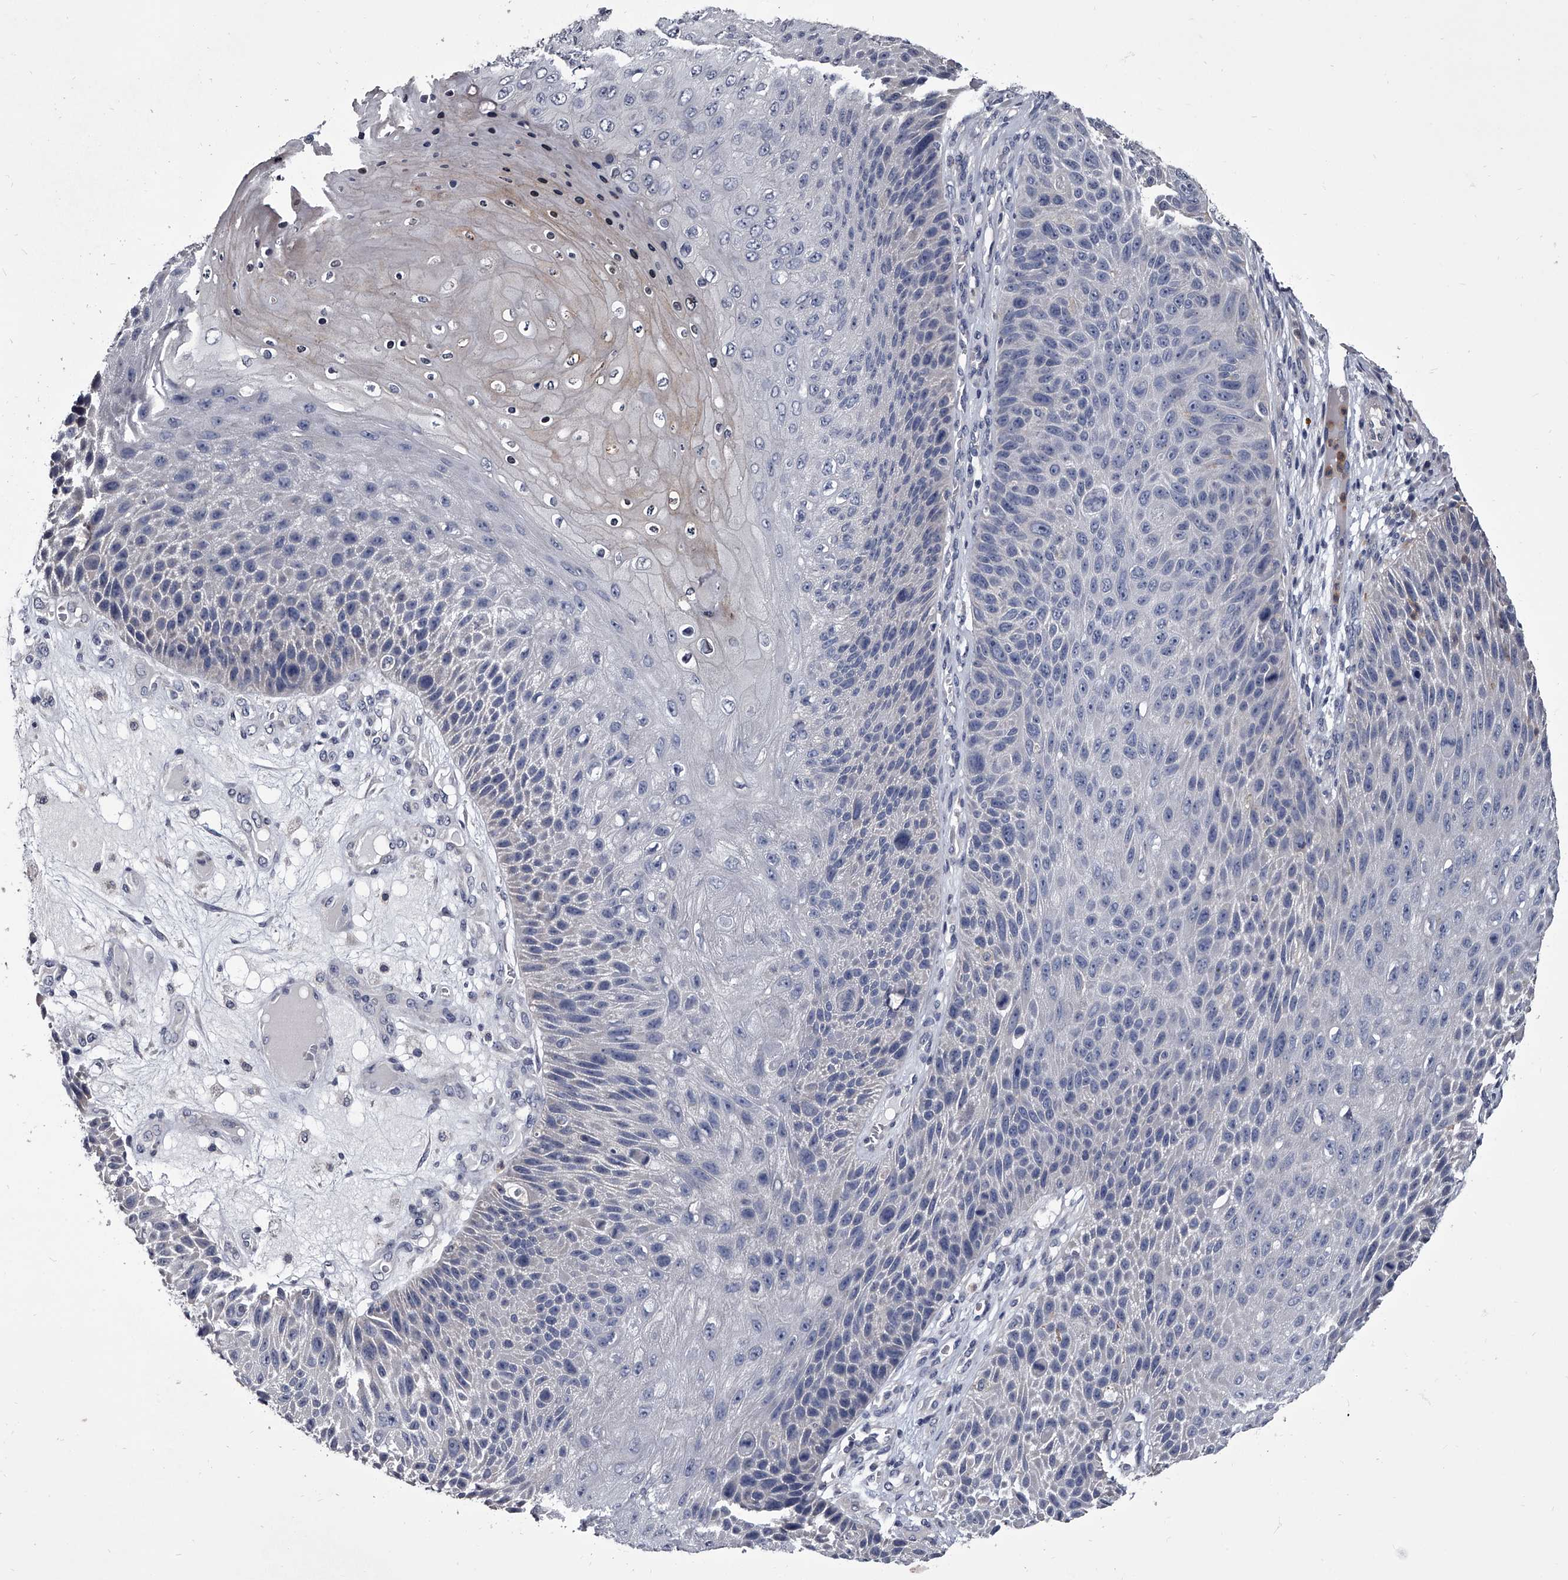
{"staining": {"intensity": "negative", "quantity": "none", "location": "none"}, "tissue": "skin cancer", "cell_type": "Tumor cells", "image_type": "cancer", "snomed": [{"axis": "morphology", "description": "Squamous cell carcinoma, NOS"}, {"axis": "topography", "description": "Skin"}], "caption": "This is an IHC micrograph of human skin squamous cell carcinoma. There is no positivity in tumor cells.", "gene": "GAPVD1", "patient": {"sex": "female", "age": 88}}